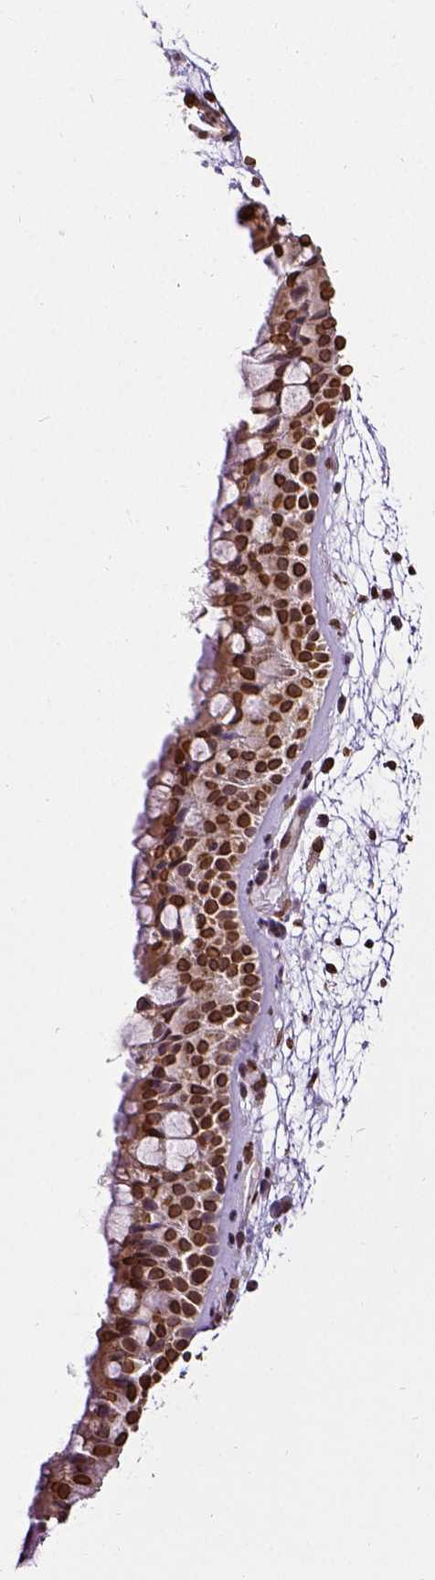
{"staining": {"intensity": "strong", "quantity": ">75%", "location": "cytoplasmic/membranous,nuclear"}, "tissue": "nasopharynx", "cell_type": "Respiratory epithelial cells", "image_type": "normal", "snomed": [{"axis": "morphology", "description": "Normal tissue, NOS"}, {"axis": "topography", "description": "Nasopharynx"}], "caption": "An IHC photomicrograph of unremarkable tissue is shown. Protein staining in brown shows strong cytoplasmic/membranous,nuclear positivity in nasopharynx within respiratory epithelial cells. The staining is performed using DAB (3,3'-diaminobenzidine) brown chromogen to label protein expression. The nuclei are counter-stained blue using hematoxylin.", "gene": "MTDH", "patient": {"sex": "male", "age": 68}}